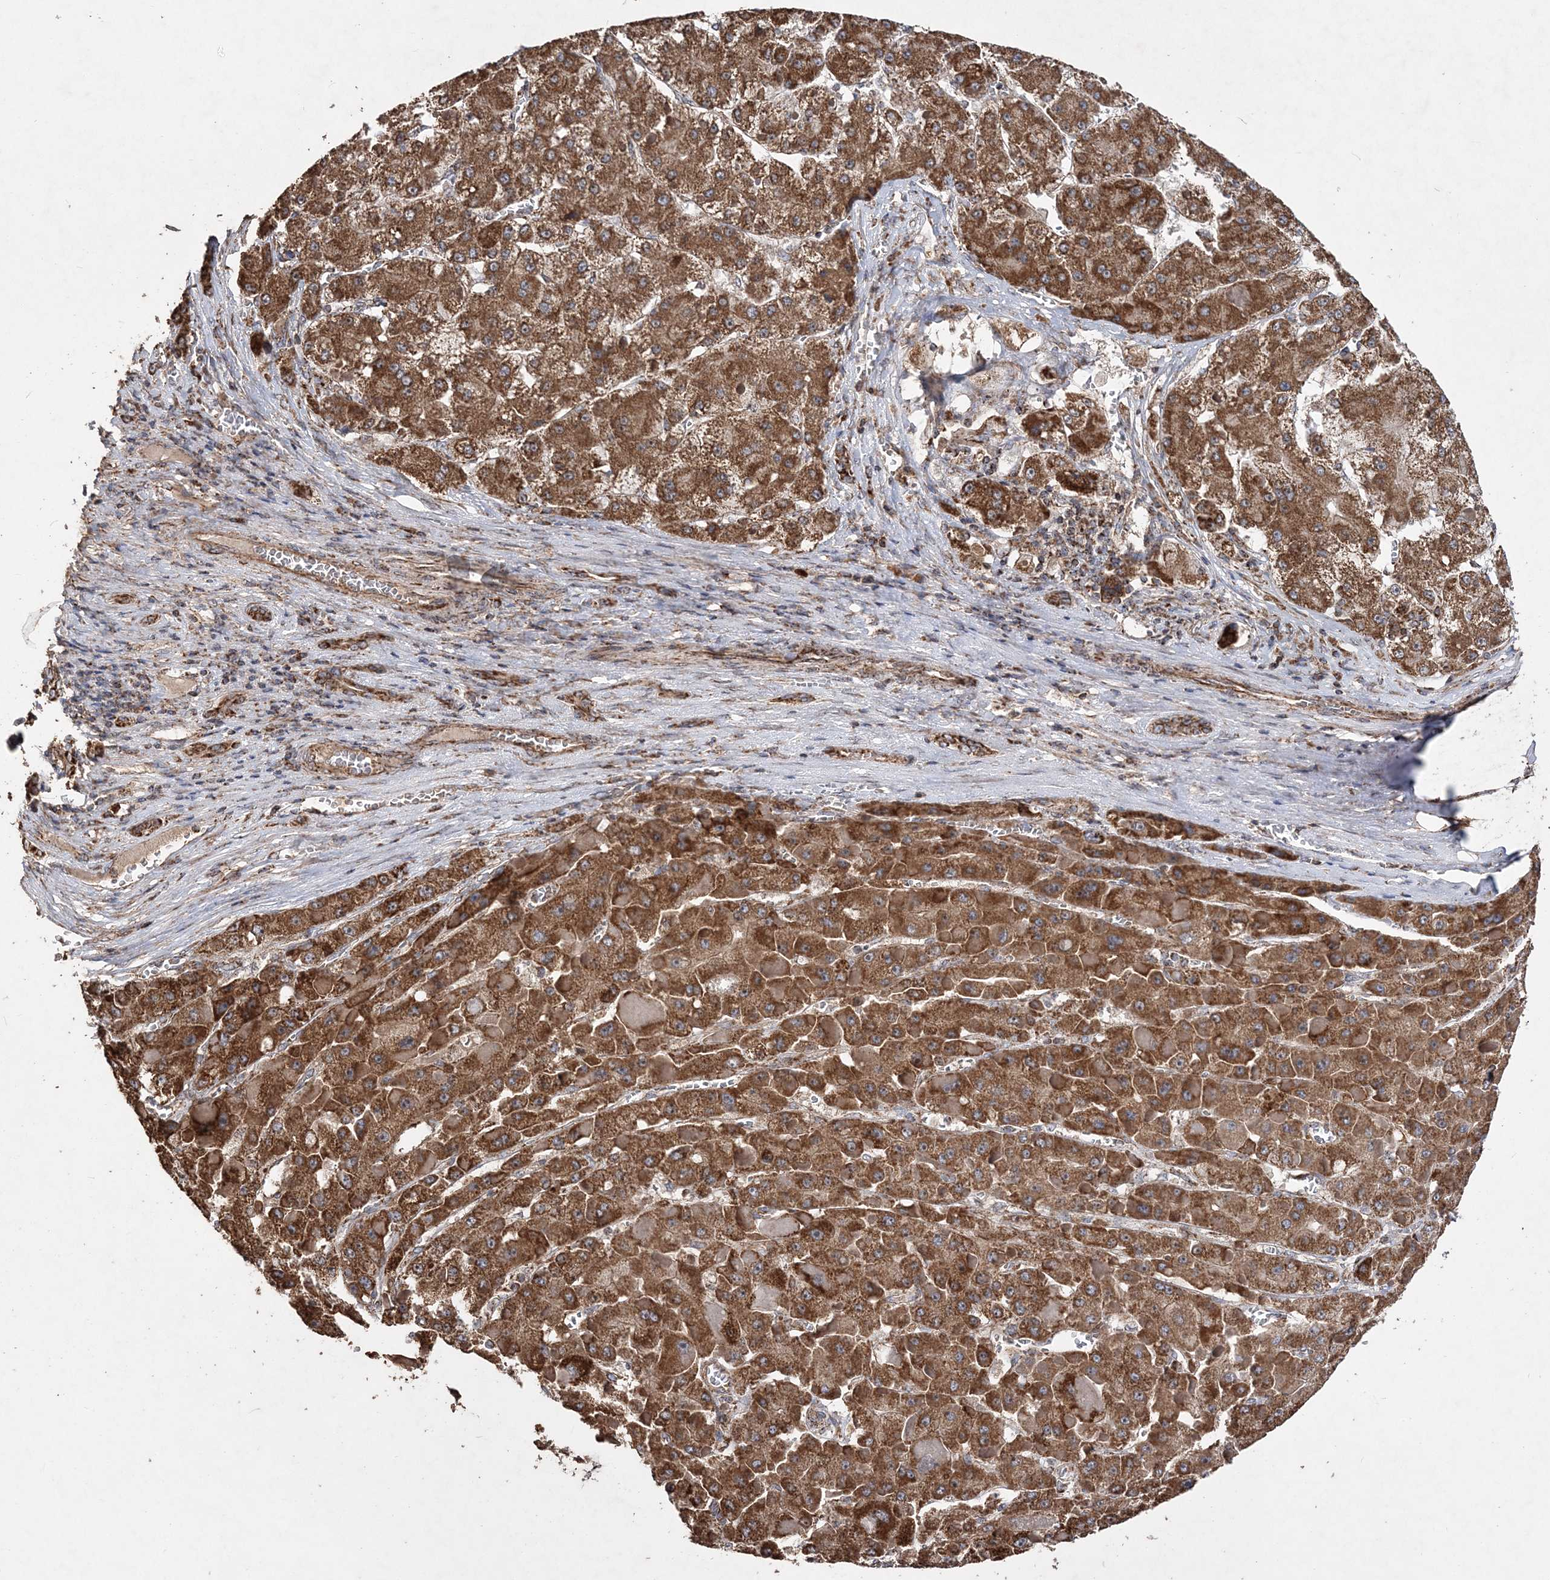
{"staining": {"intensity": "strong", "quantity": ">75%", "location": "cytoplasmic/membranous"}, "tissue": "liver cancer", "cell_type": "Tumor cells", "image_type": "cancer", "snomed": [{"axis": "morphology", "description": "Carcinoma, Hepatocellular, NOS"}, {"axis": "topography", "description": "Liver"}], "caption": "Liver cancer stained with a protein marker shows strong staining in tumor cells.", "gene": "POC5", "patient": {"sex": "female", "age": 73}}